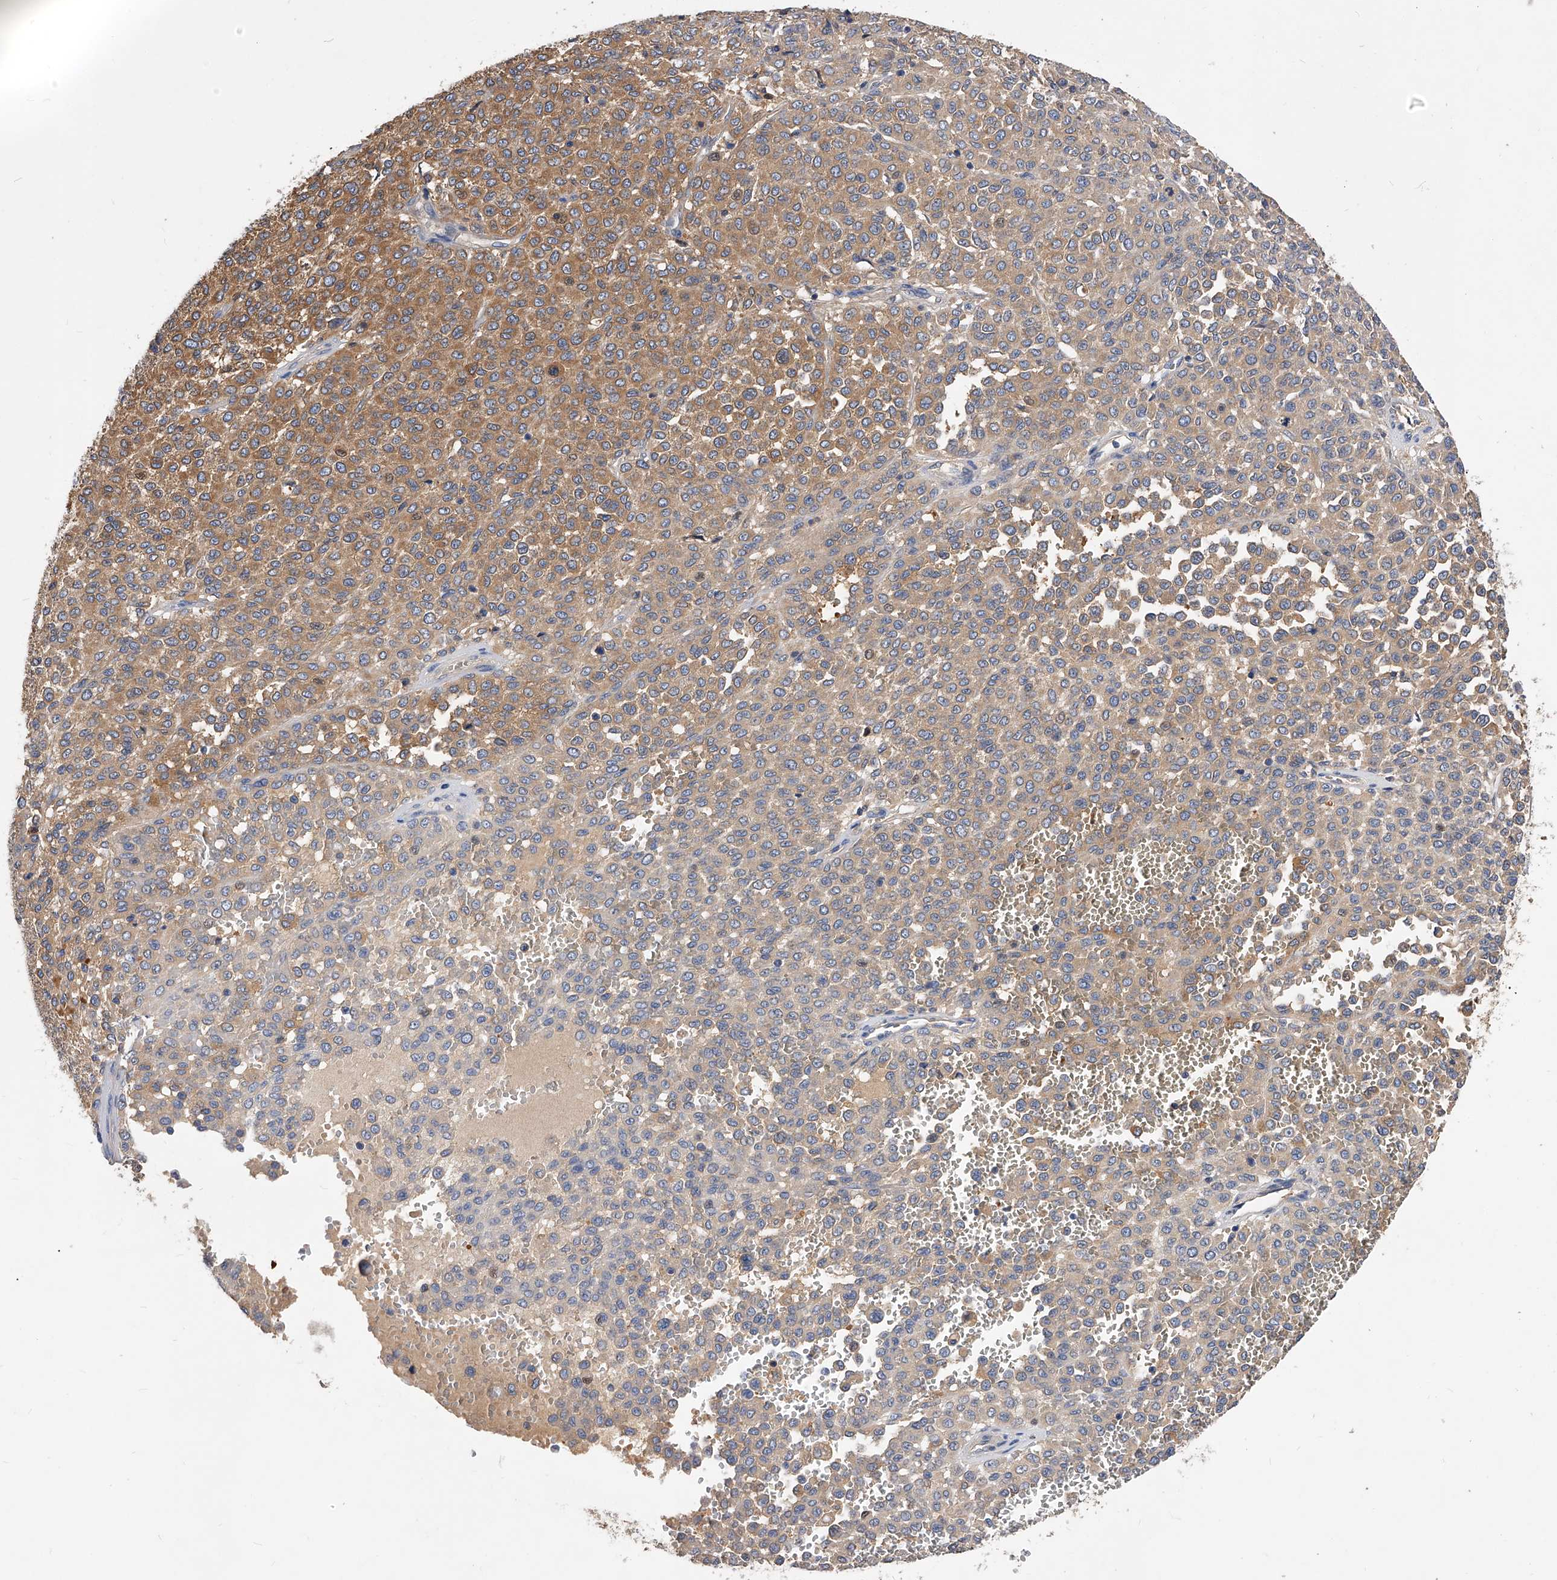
{"staining": {"intensity": "moderate", "quantity": "25%-75%", "location": "cytoplasmic/membranous"}, "tissue": "melanoma", "cell_type": "Tumor cells", "image_type": "cancer", "snomed": [{"axis": "morphology", "description": "Malignant melanoma, Metastatic site"}, {"axis": "topography", "description": "Pancreas"}], "caption": "High-power microscopy captured an immunohistochemistry (IHC) micrograph of malignant melanoma (metastatic site), revealing moderate cytoplasmic/membranous positivity in approximately 25%-75% of tumor cells.", "gene": "APEH", "patient": {"sex": "female", "age": 30}}